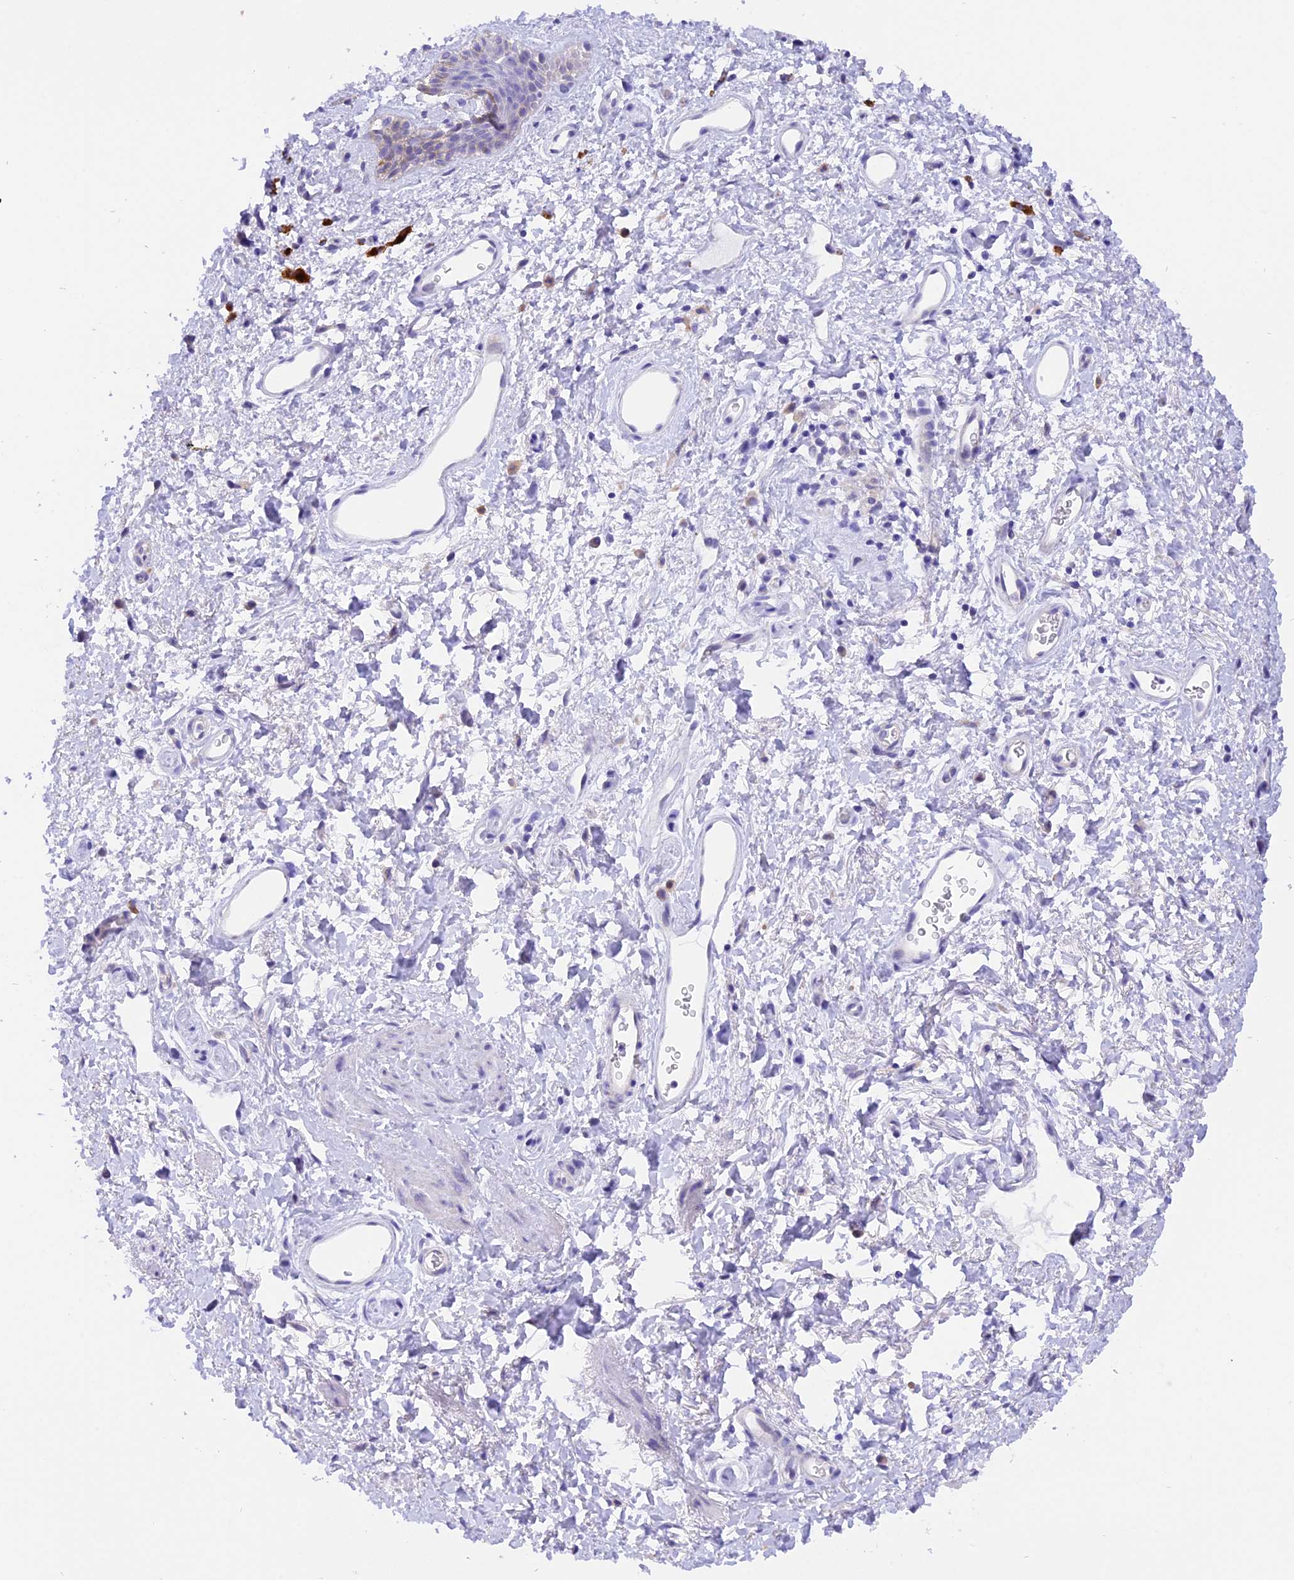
{"staining": {"intensity": "moderate", "quantity": "<25%", "location": "cytoplasmic/membranous"}, "tissue": "skin", "cell_type": "Epidermal cells", "image_type": "normal", "snomed": [{"axis": "morphology", "description": "Normal tissue, NOS"}, {"axis": "topography", "description": "Anal"}], "caption": "Immunohistochemical staining of benign skin demonstrates moderate cytoplasmic/membranous protein positivity in approximately <25% of epidermal cells. The staining is performed using DAB (3,3'-diaminobenzidine) brown chromogen to label protein expression. The nuclei are counter-stained blue using hematoxylin.", "gene": "COL6A5", "patient": {"sex": "female", "age": 46}}